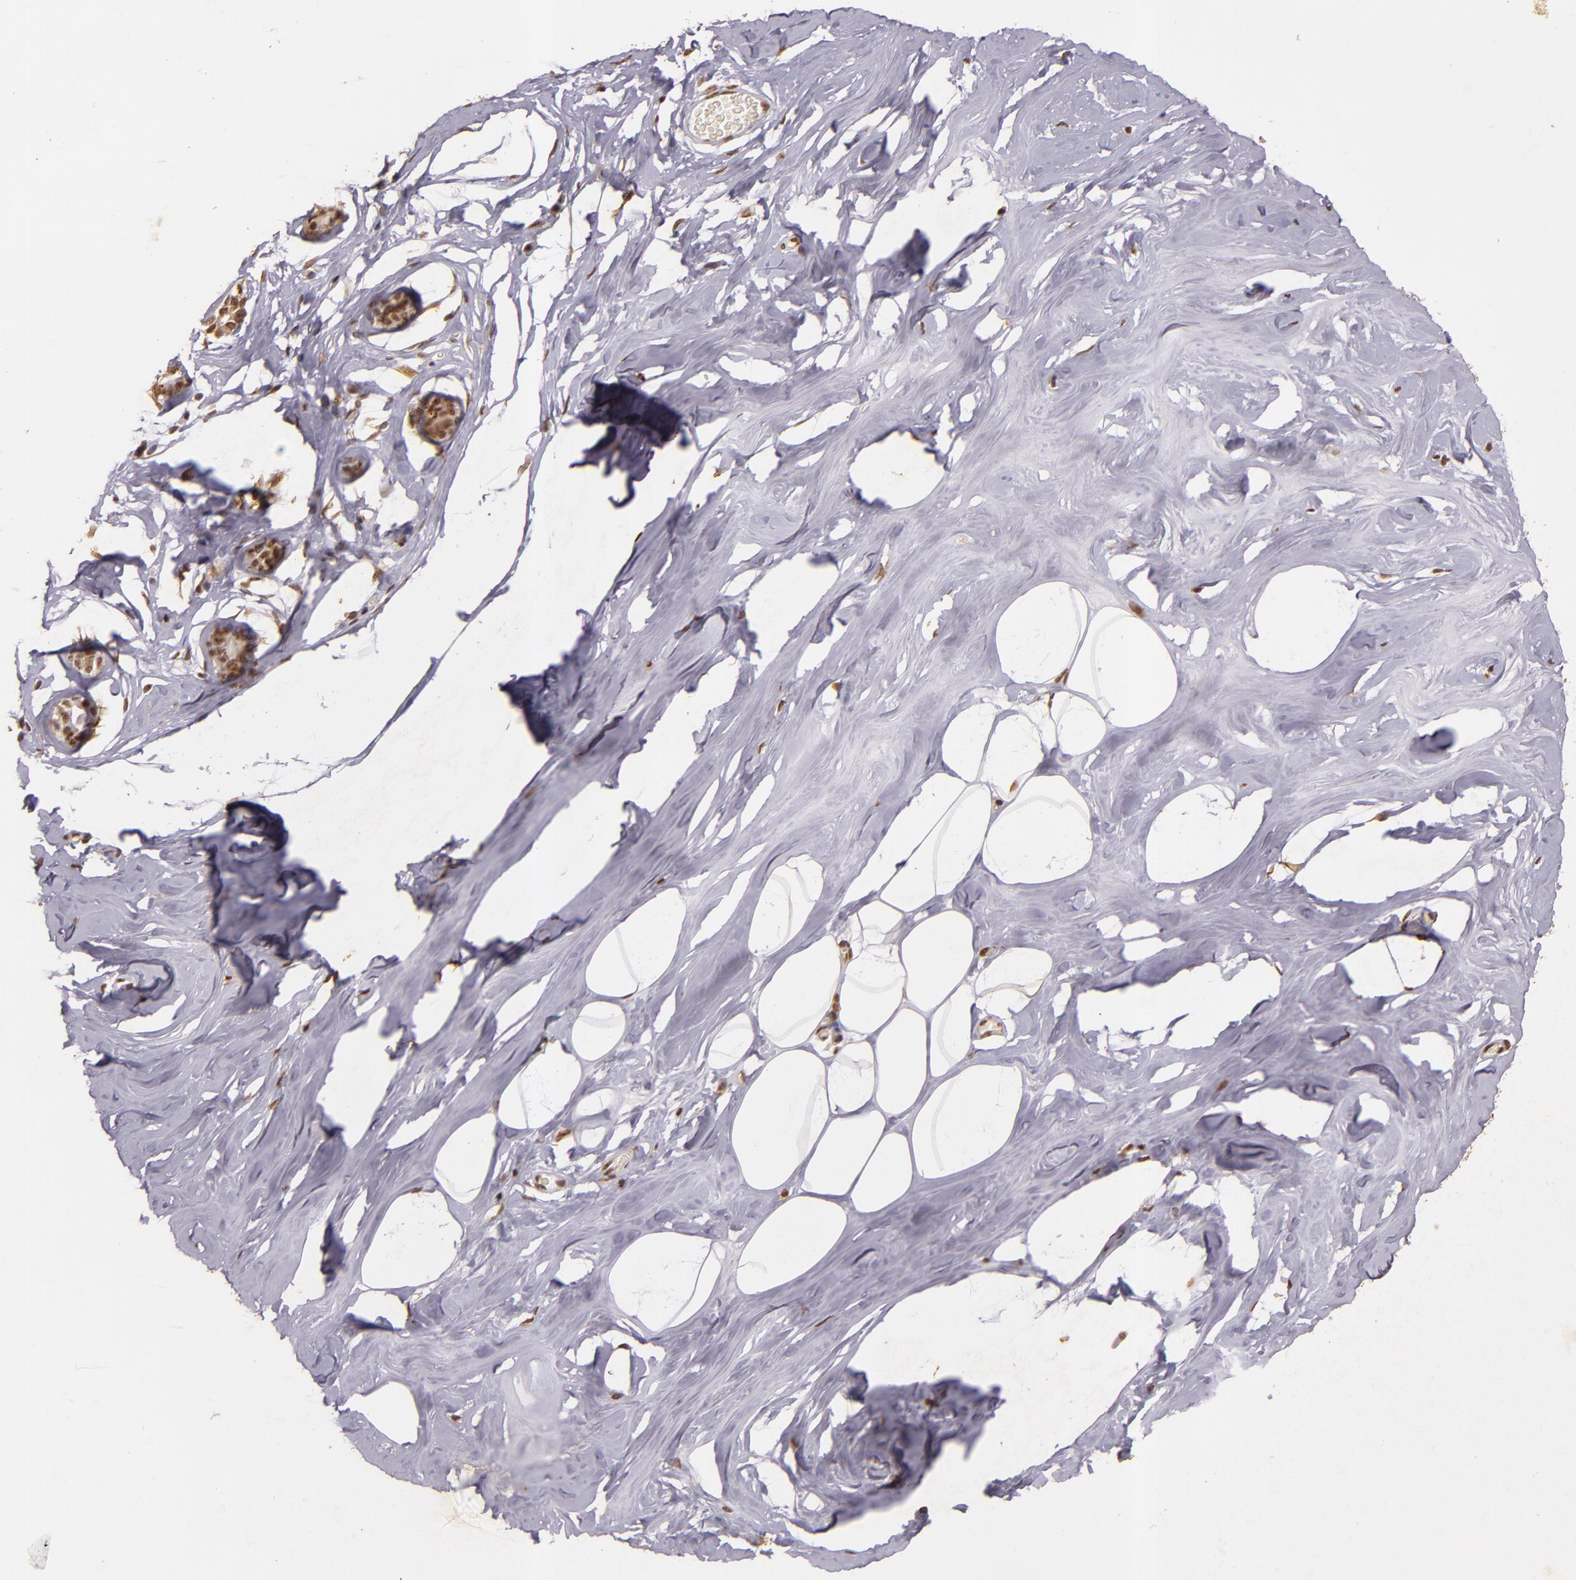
{"staining": {"intensity": "moderate", "quantity": ">75%", "location": "nuclear"}, "tissue": "breast", "cell_type": "Adipocytes", "image_type": "normal", "snomed": [{"axis": "morphology", "description": "Normal tissue, NOS"}, {"axis": "morphology", "description": "Fibrosis, NOS"}, {"axis": "topography", "description": "Breast"}], "caption": "This is a micrograph of IHC staining of normal breast, which shows moderate expression in the nuclear of adipocytes.", "gene": "CBX3", "patient": {"sex": "female", "age": 39}}